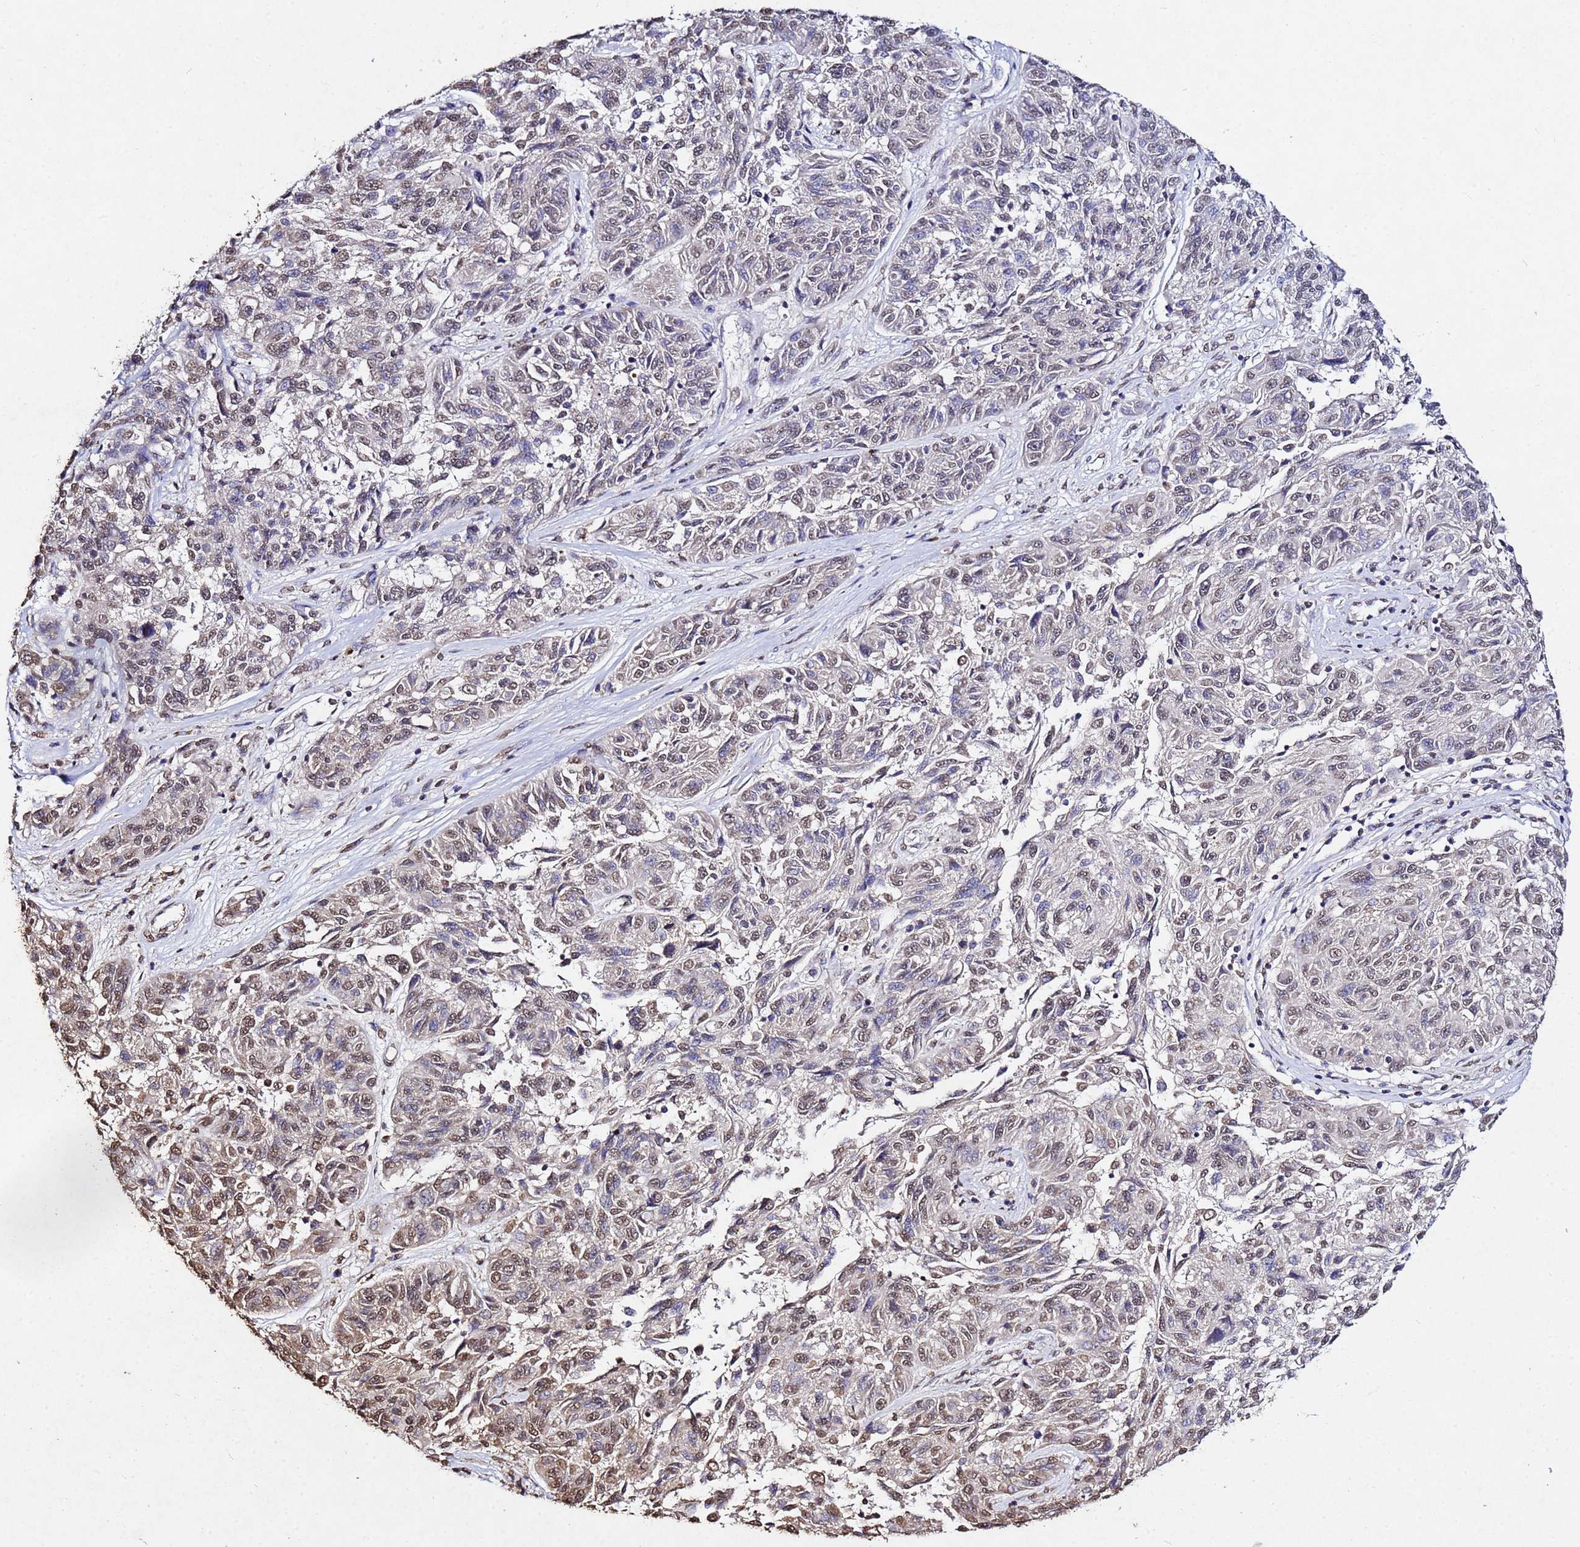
{"staining": {"intensity": "moderate", "quantity": "25%-75%", "location": "nuclear"}, "tissue": "melanoma", "cell_type": "Tumor cells", "image_type": "cancer", "snomed": [{"axis": "morphology", "description": "Malignant melanoma, NOS"}, {"axis": "topography", "description": "Skin"}], "caption": "This is a micrograph of immunohistochemistry (IHC) staining of malignant melanoma, which shows moderate positivity in the nuclear of tumor cells.", "gene": "MYOCD", "patient": {"sex": "male", "age": 53}}